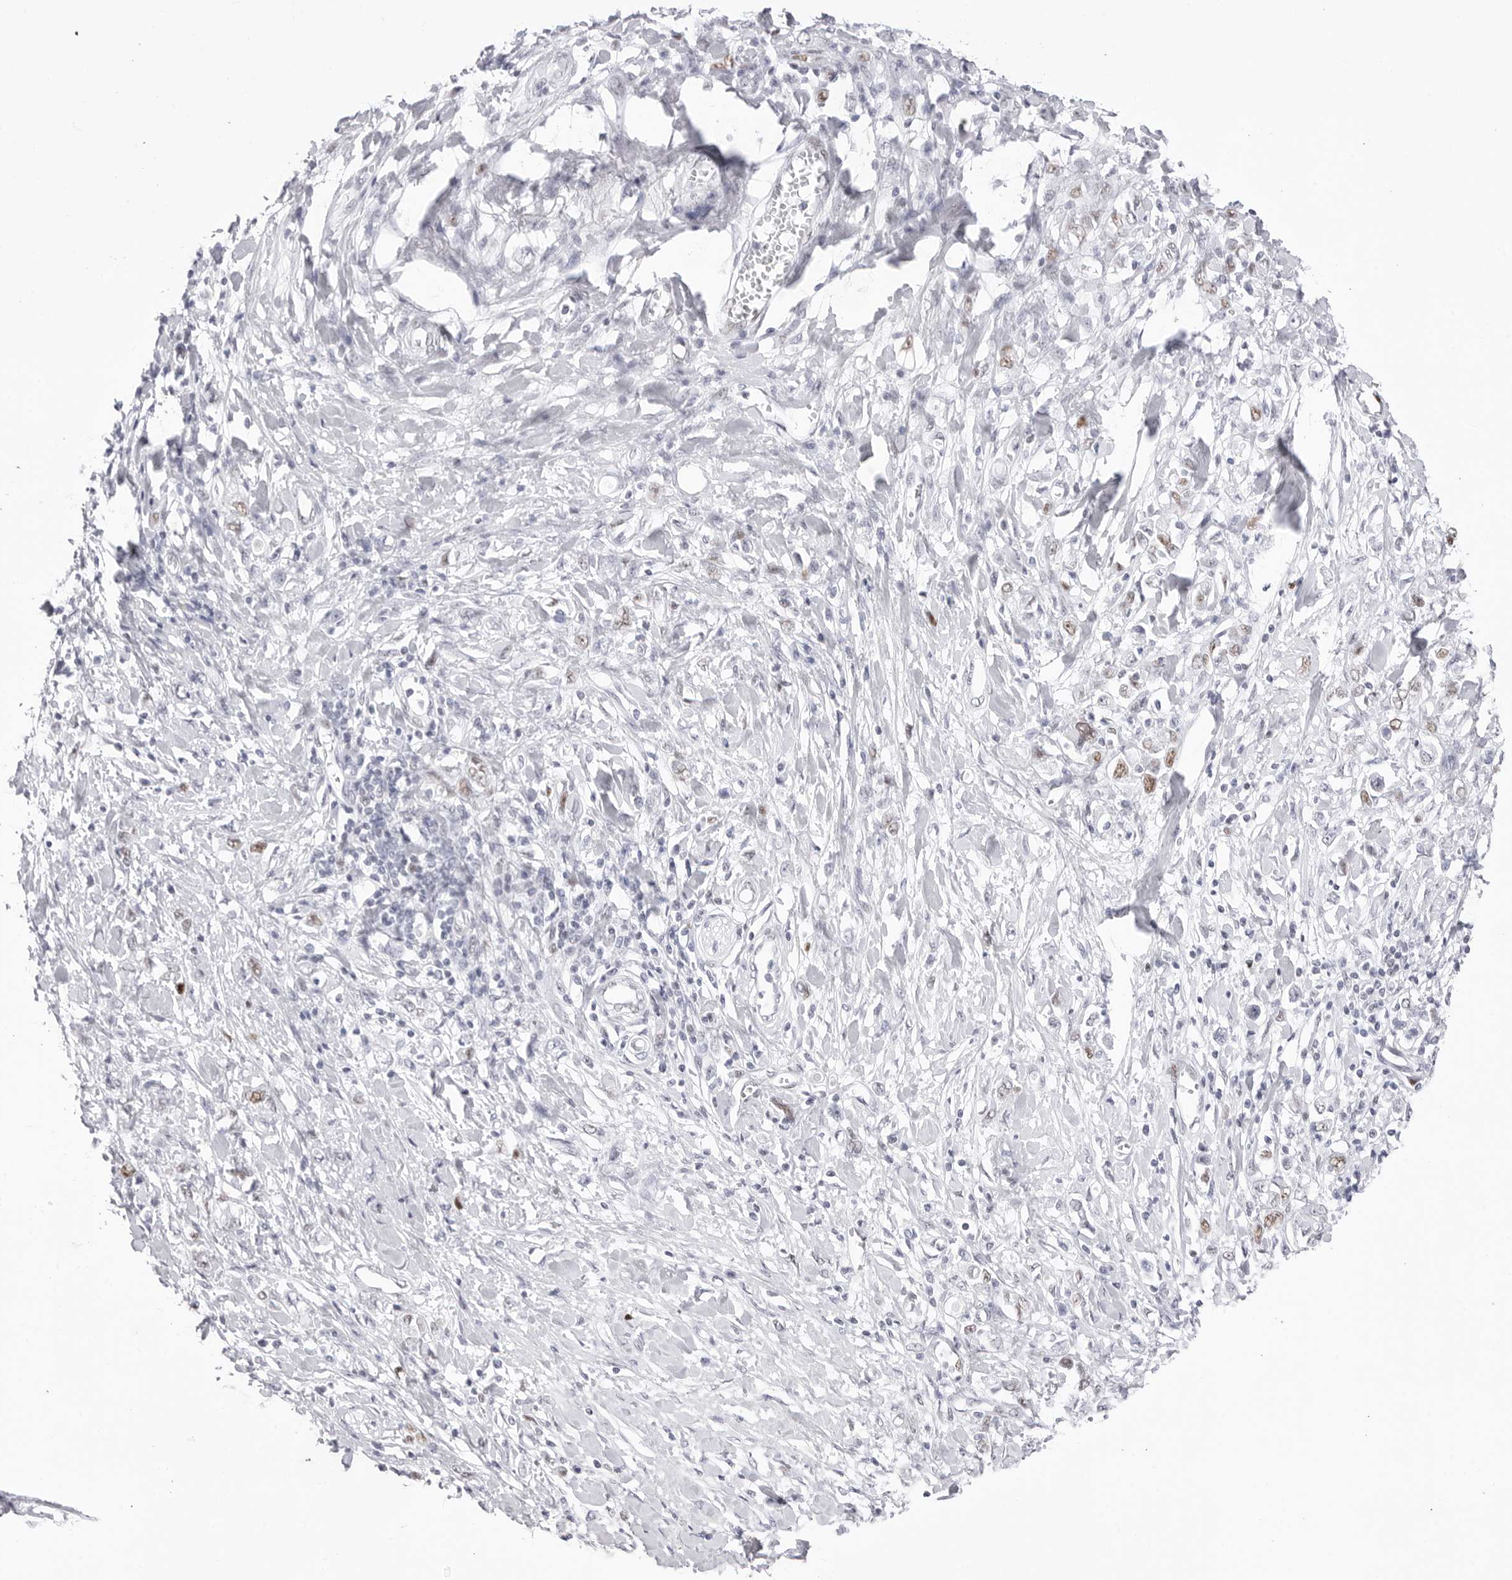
{"staining": {"intensity": "weak", "quantity": "25%-75%", "location": "nuclear"}, "tissue": "stomach cancer", "cell_type": "Tumor cells", "image_type": "cancer", "snomed": [{"axis": "morphology", "description": "Adenocarcinoma, NOS"}, {"axis": "topography", "description": "Stomach"}], "caption": "IHC histopathology image of neoplastic tissue: human stomach cancer stained using immunohistochemistry exhibits low levels of weak protein expression localized specifically in the nuclear of tumor cells, appearing as a nuclear brown color.", "gene": "NASP", "patient": {"sex": "female", "age": 76}}